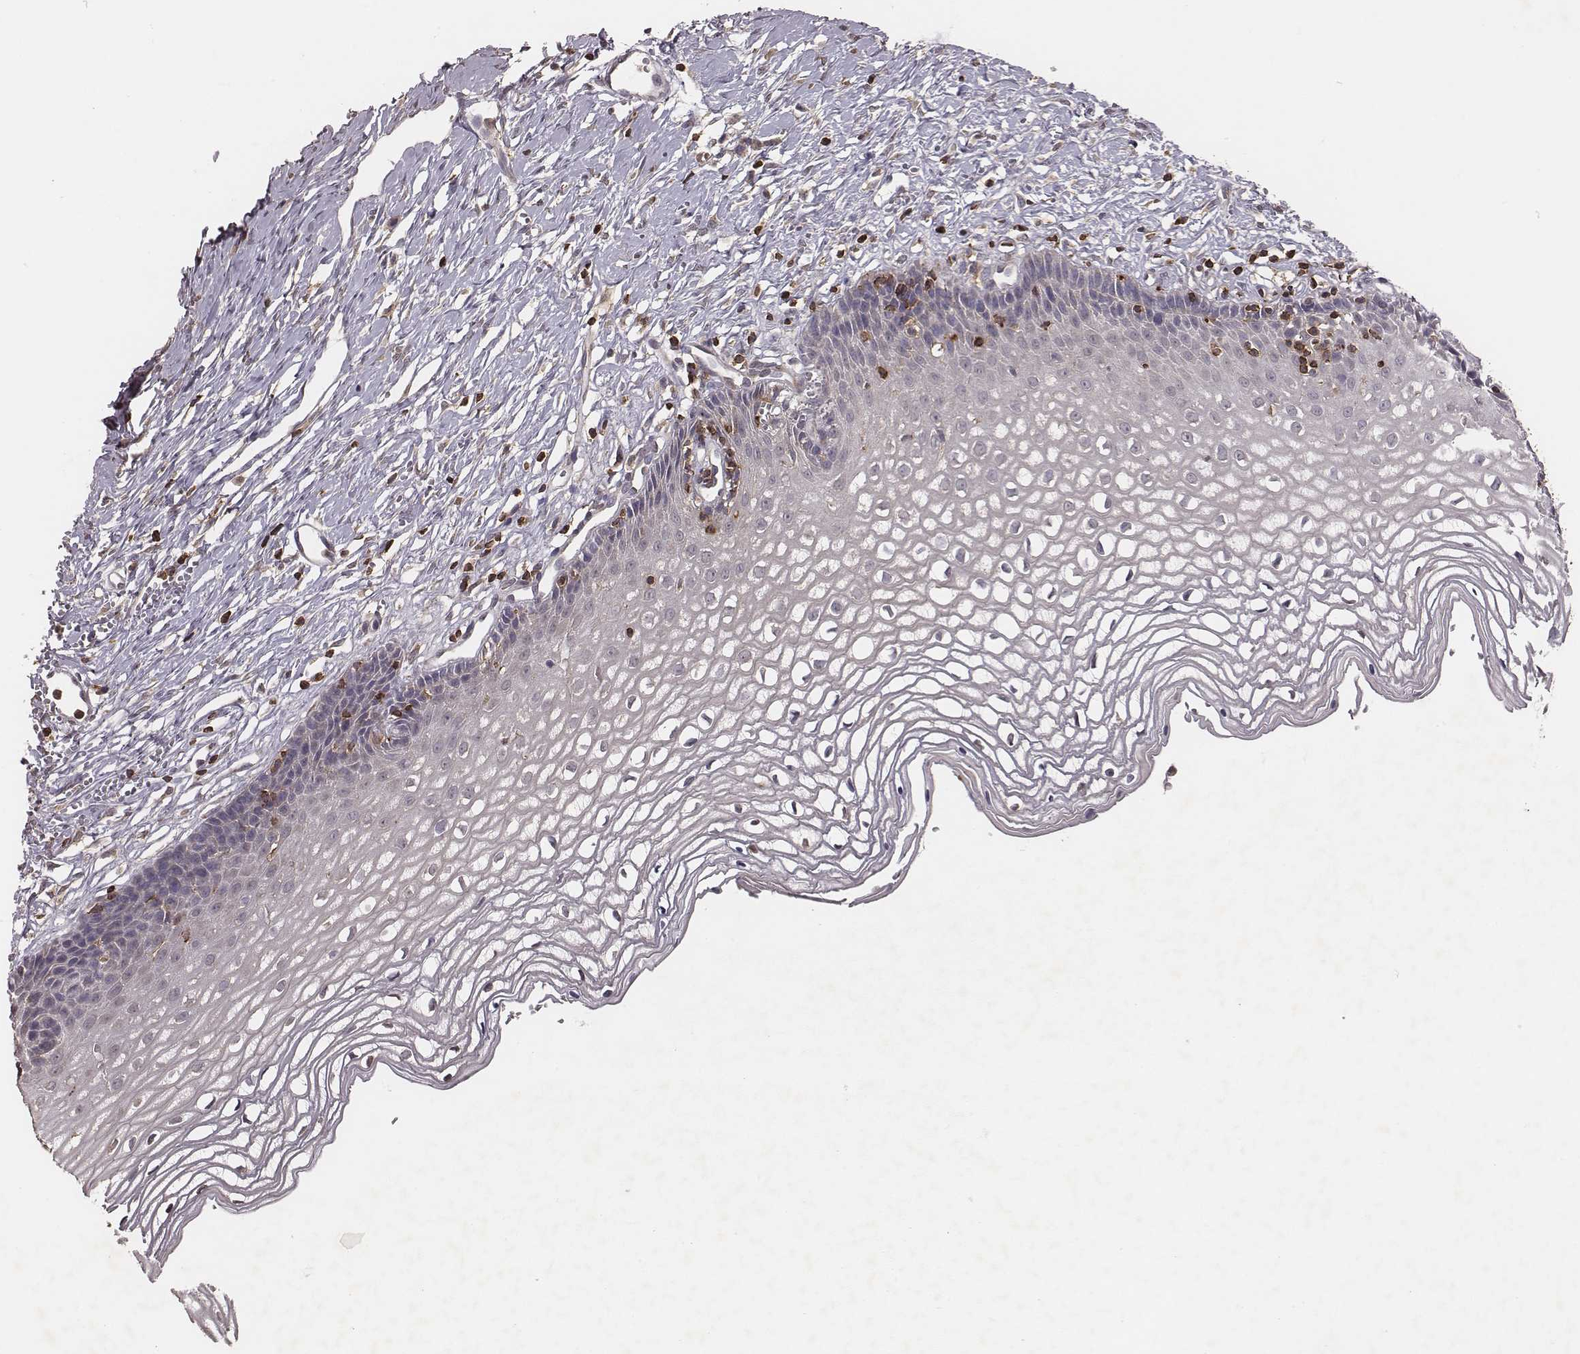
{"staining": {"intensity": "negative", "quantity": "none", "location": "none"}, "tissue": "cervix", "cell_type": "Squamous epithelial cells", "image_type": "normal", "snomed": [{"axis": "morphology", "description": "Normal tissue, NOS"}, {"axis": "topography", "description": "Cervix"}], "caption": "A high-resolution histopathology image shows immunohistochemistry (IHC) staining of normal cervix, which exhibits no significant staining in squamous epithelial cells.", "gene": "PILRA", "patient": {"sex": "female", "age": 40}}